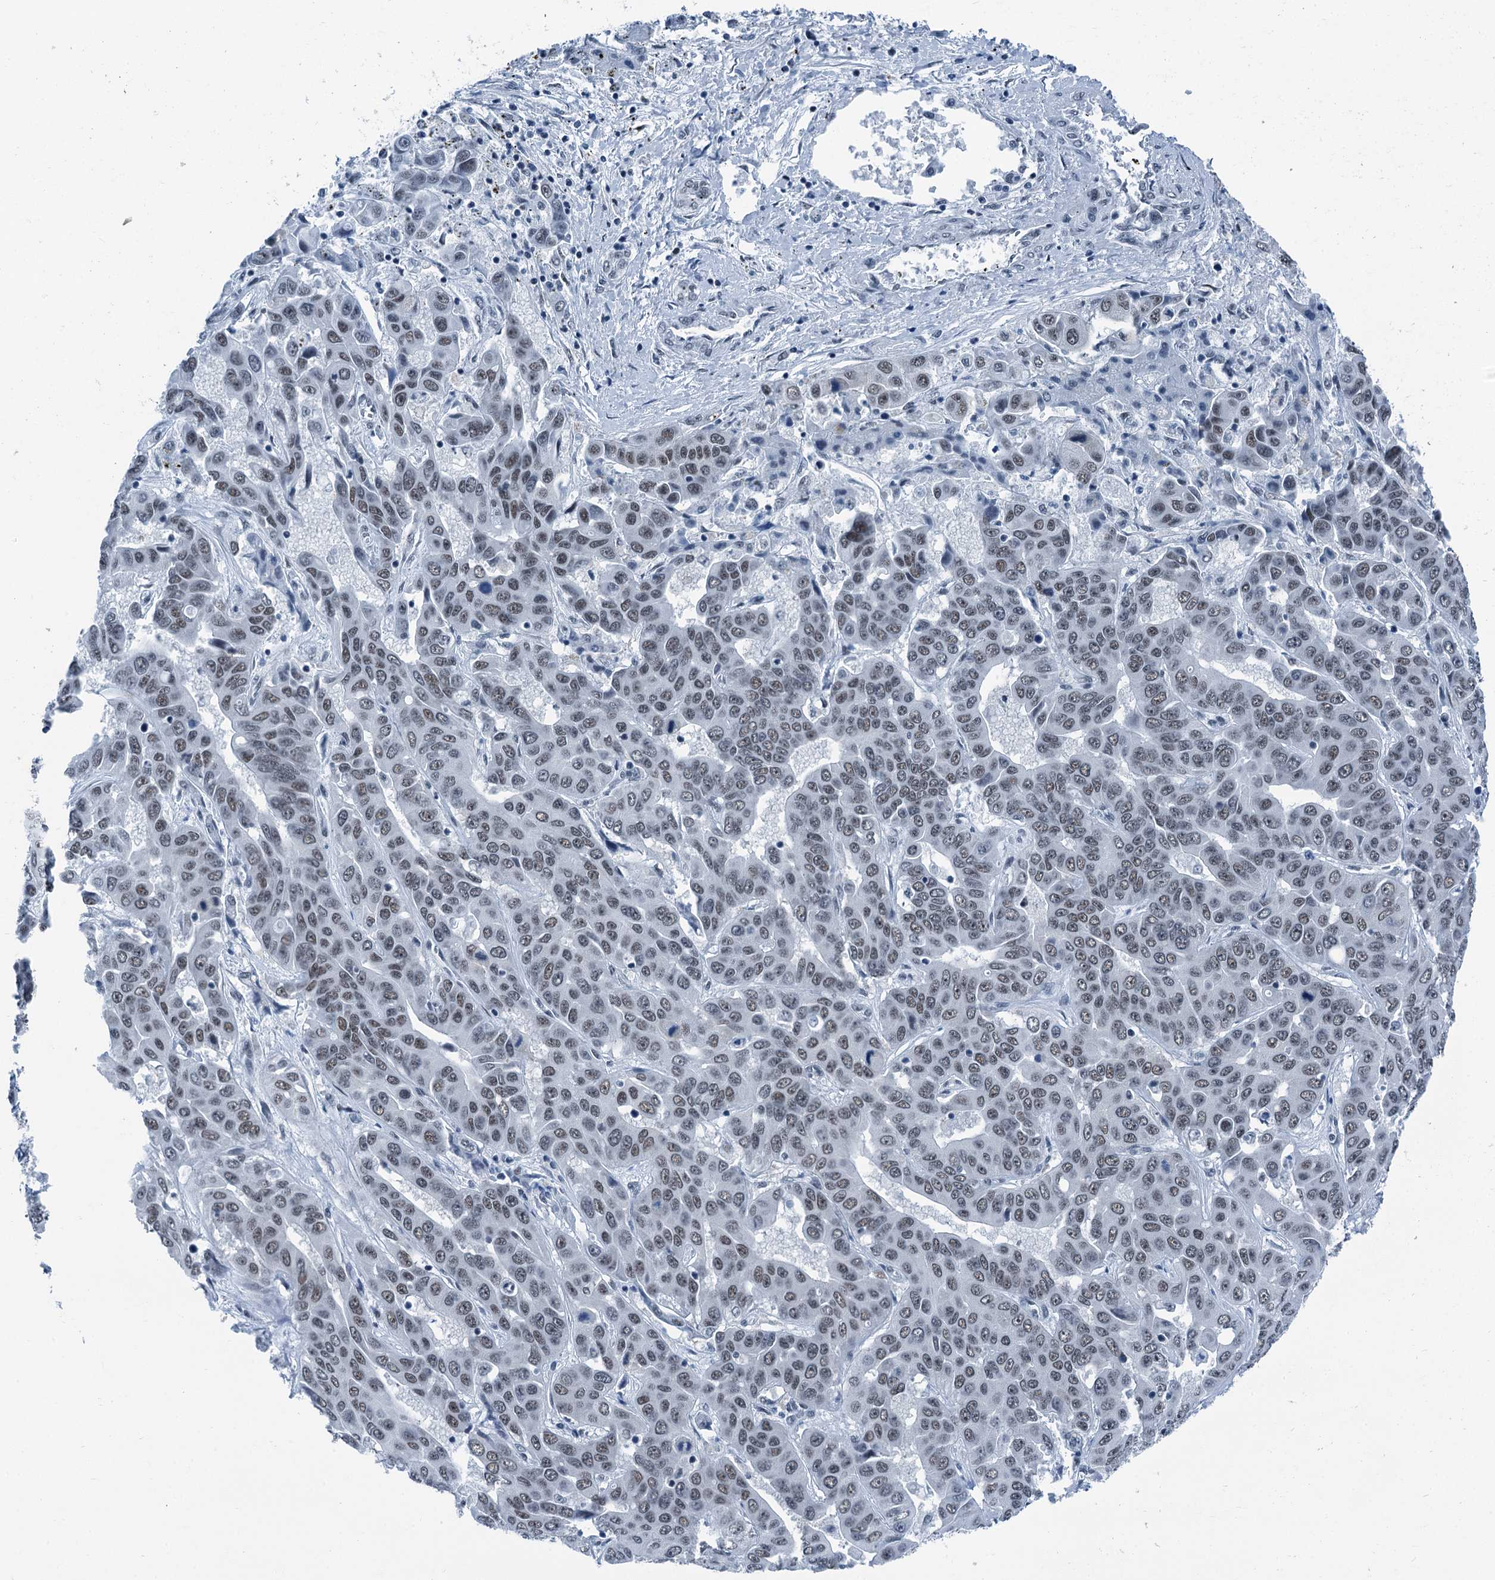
{"staining": {"intensity": "weak", "quantity": "25%-75%", "location": "nuclear"}, "tissue": "liver cancer", "cell_type": "Tumor cells", "image_type": "cancer", "snomed": [{"axis": "morphology", "description": "Cholangiocarcinoma"}, {"axis": "topography", "description": "Liver"}], "caption": "This photomicrograph exhibits immunohistochemistry staining of liver cholangiocarcinoma, with low weak nuclear staining in approximately 25%-75% of tumor cells.", "gene": "TRPT1", "patient": {"sex": "female", "age": 52}}